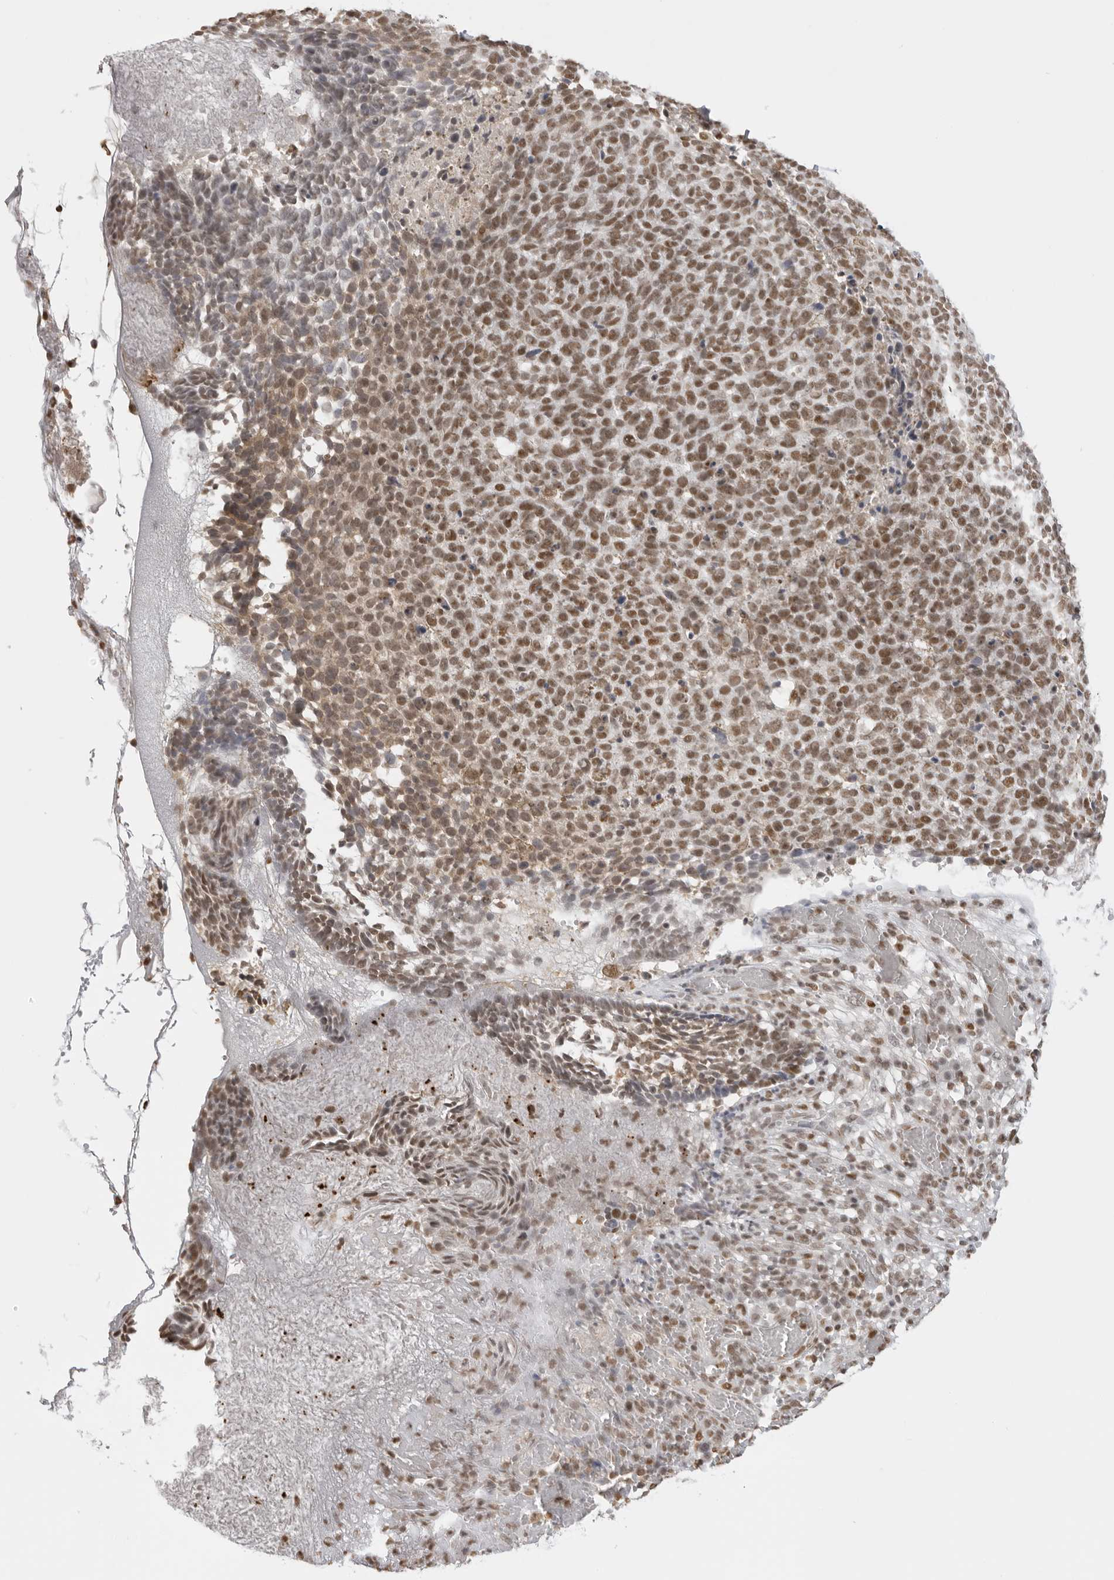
{"staining": {"intensity": "moderate", "quantity": ">75%", "location": "nuclear"}, "tissue": "skin cancer", "cell_type": "Tumor cells", "image_type": "cancer", "snomed": [{"axis": "morphology", "description": "Basal cell carcinoma"}, {"axis": "topography", "description": "Skin"}], "caption": "Tumor cells show medium levels of moderate nuclear staining in approximately >75% of cells in human basal cell carcinoma (skin). (DAB (3,3'-diaminobenzidine) IHC with brightfield microscopy, high magnification).", "gene": "RPA2", "patient": {"sex": "male", "age": 85}}